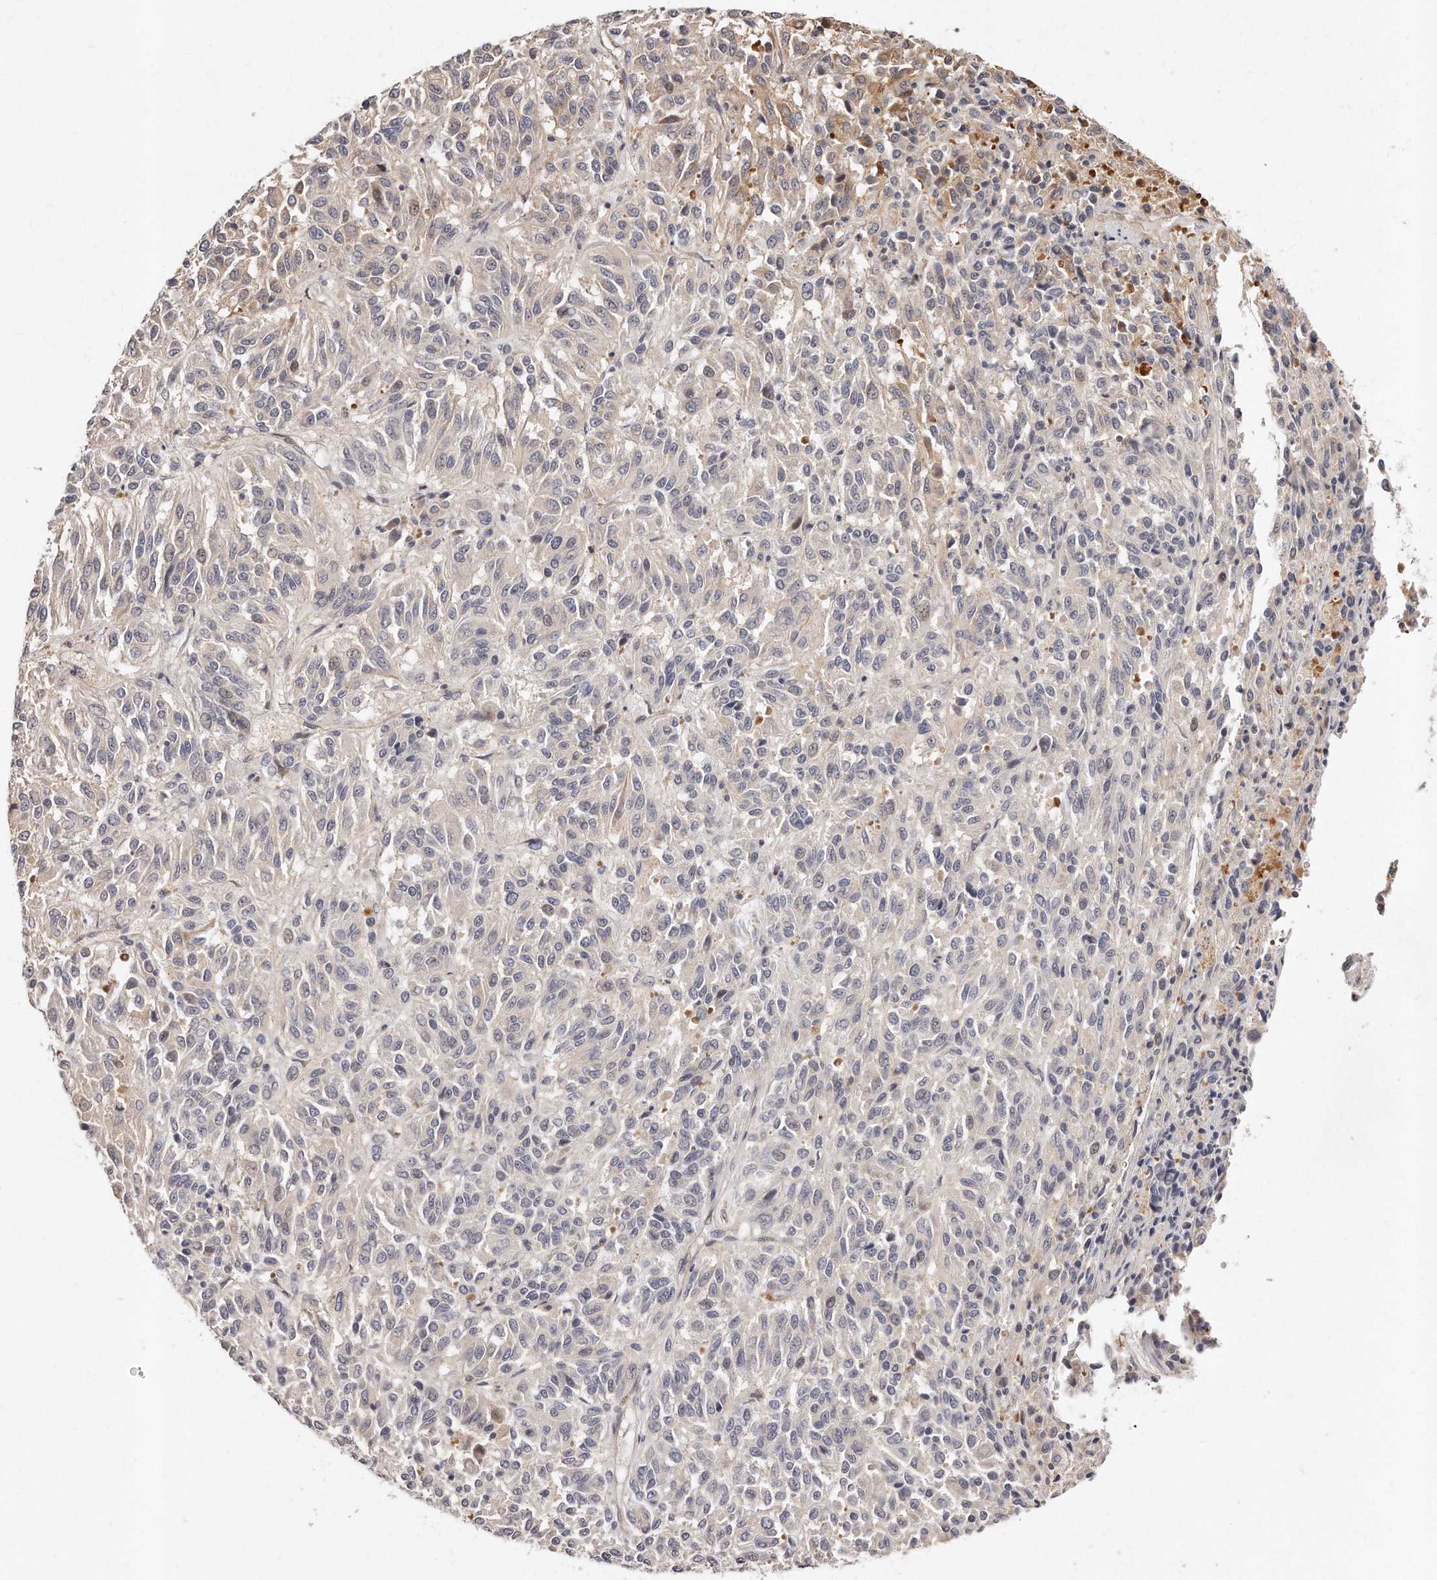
{"staining": {"intensity": "weak", "quantity": "<25%", "location": "cytoplasmic/membranous"}, "tissue": "melanoma", "cell_type": "Tumor cells", "image_type": "cancer", "snomed": [{"axis": "morphology", "description": "Malignant melanoma, Metastatic site"}, {"axis": "topography", "description": "Lung"}], "caption": "An IHC photomicrograph of melanoma is shown. There is no staining in tumor cells of melanoma.", "gene": "CASZ1", "patient": {"sex": "male", "age": 64}}